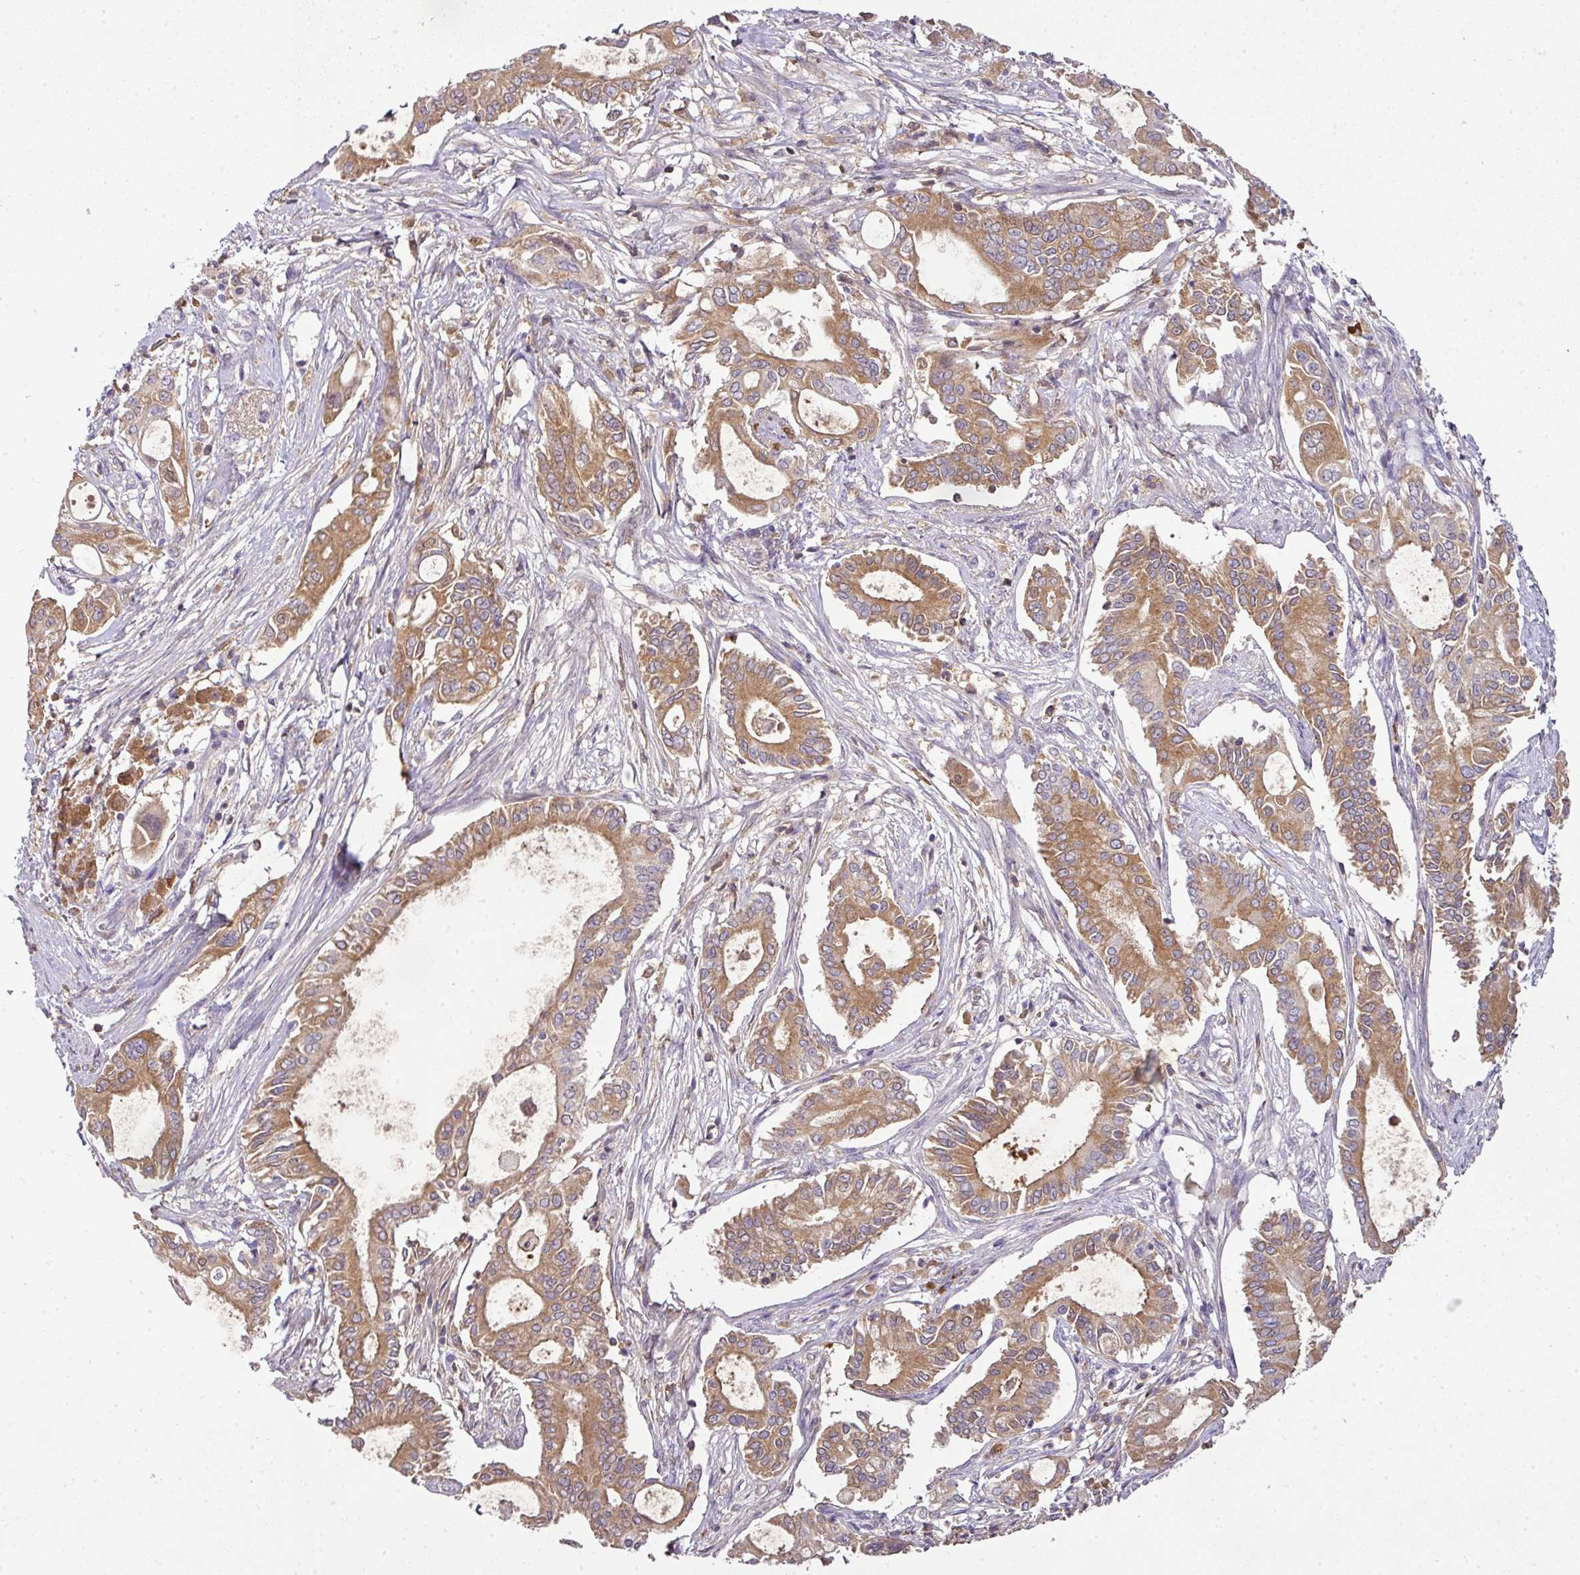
{"staining": {"intensity": "moderate", "quantity": ">75%", "location": "cytoplasmic/membranous"}, "tissue": "pancreatic cancer", "cell_type": "Tumor cells", "image_type": "cancer", "snomed": [{"axis": "morphology", "description": "Adenocarcinoma, NOS"}, {"axis": "topography", "description": "Pancreas"}], "caption": "The image reveals staining of adenocarcinoma (pancreatic), revealing moderate cytoplasmic/membranous protein staining (brown color) within tumor cells.", "gene": "CAB39L", "patient": {"sex": "female", "age": 68}}